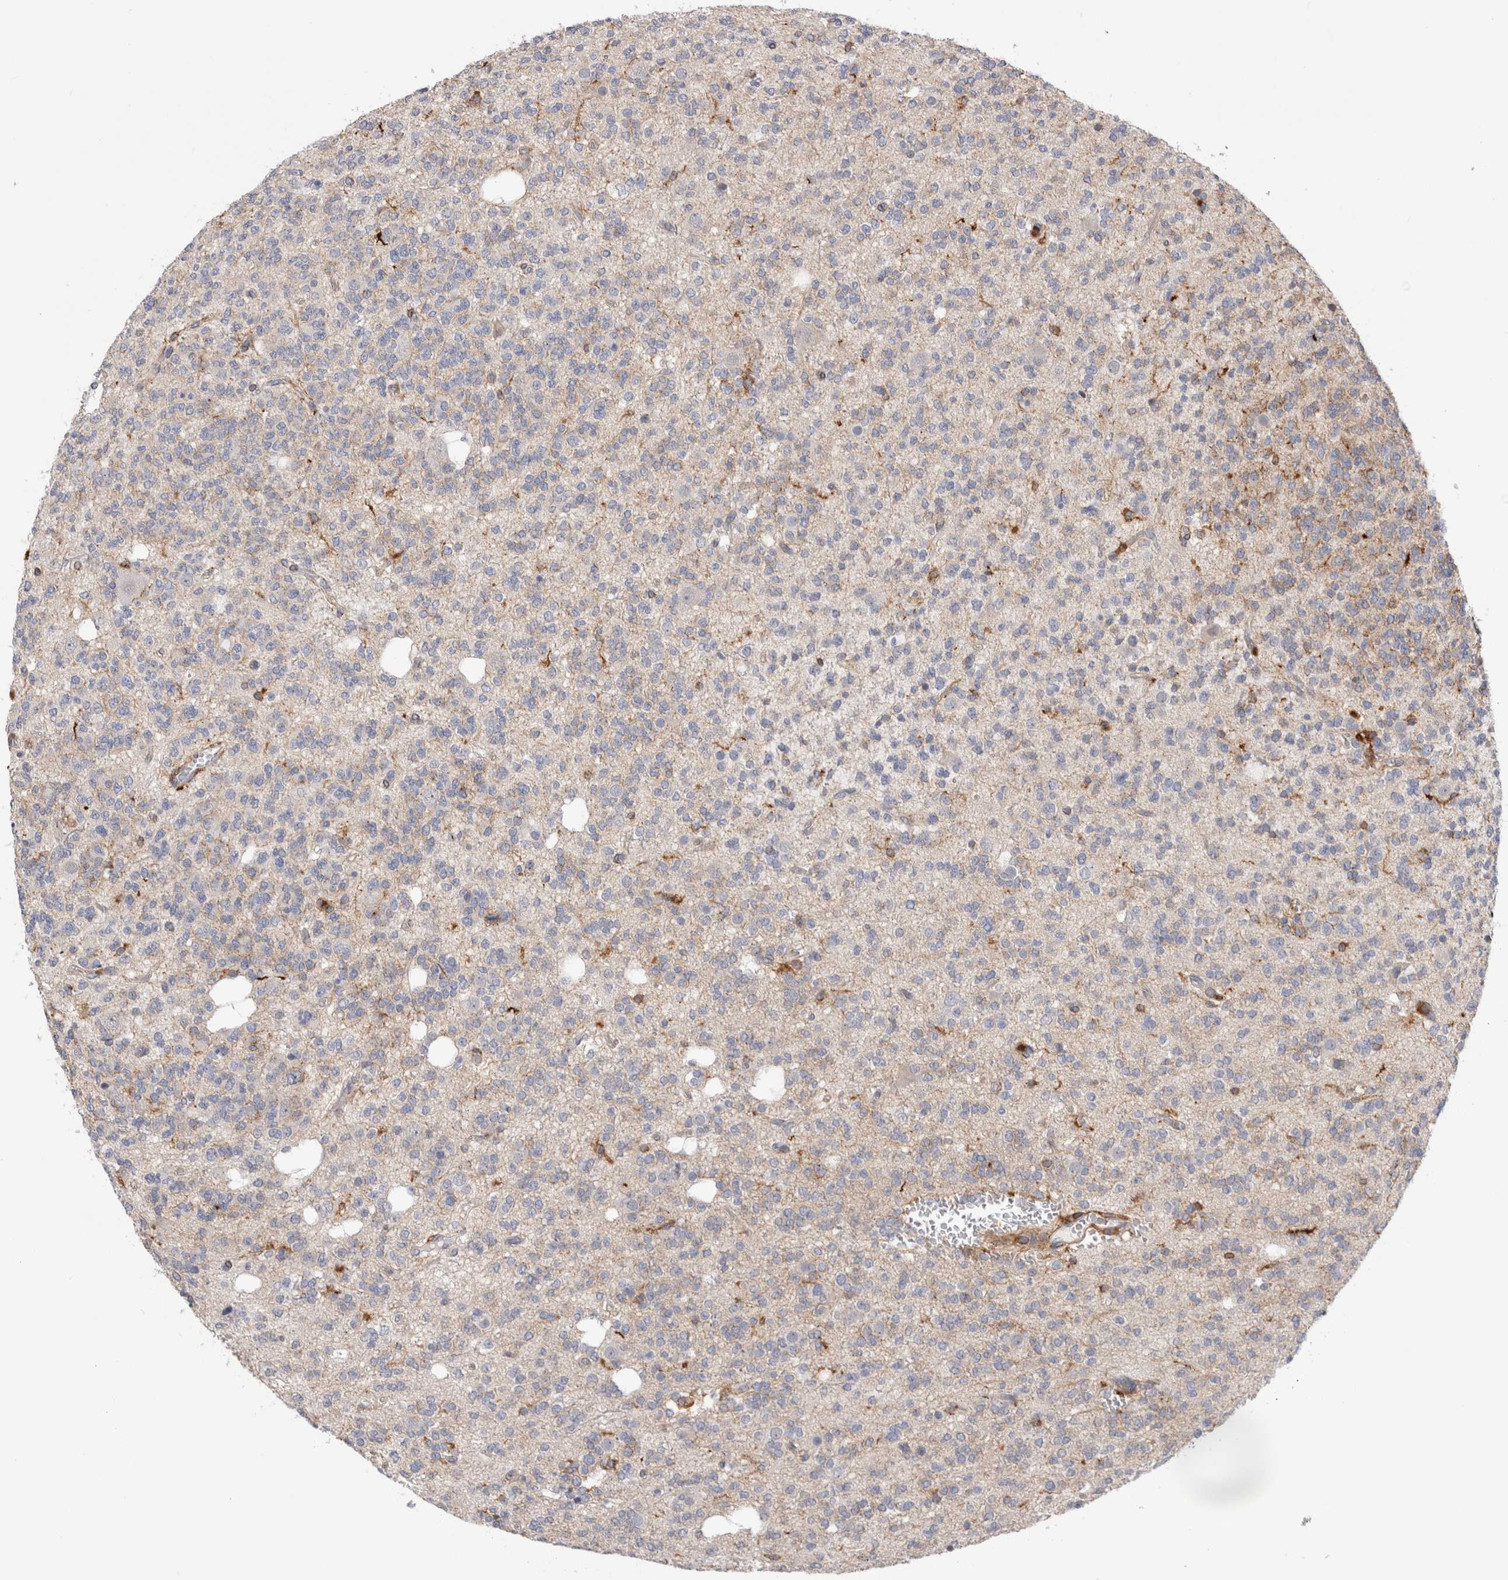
{"staining": {"intensity": "negative", "quantity": "none", "location": "none"}, "tissue": "glioma", "cell_type": "Tumor cells", "image_type": "cancer", "snomed": [{"axis": "morphology", "description": "Glioma, malignant, Low grade"}, {"axis": "topography", "description": "Brain"}], "caption": "Micrograph shows no significant protein positivity in tumor cells of low-grade glioma (malignant).", "gene": "CCDC88B", "patient": {"sex": "male", "age": 38}}